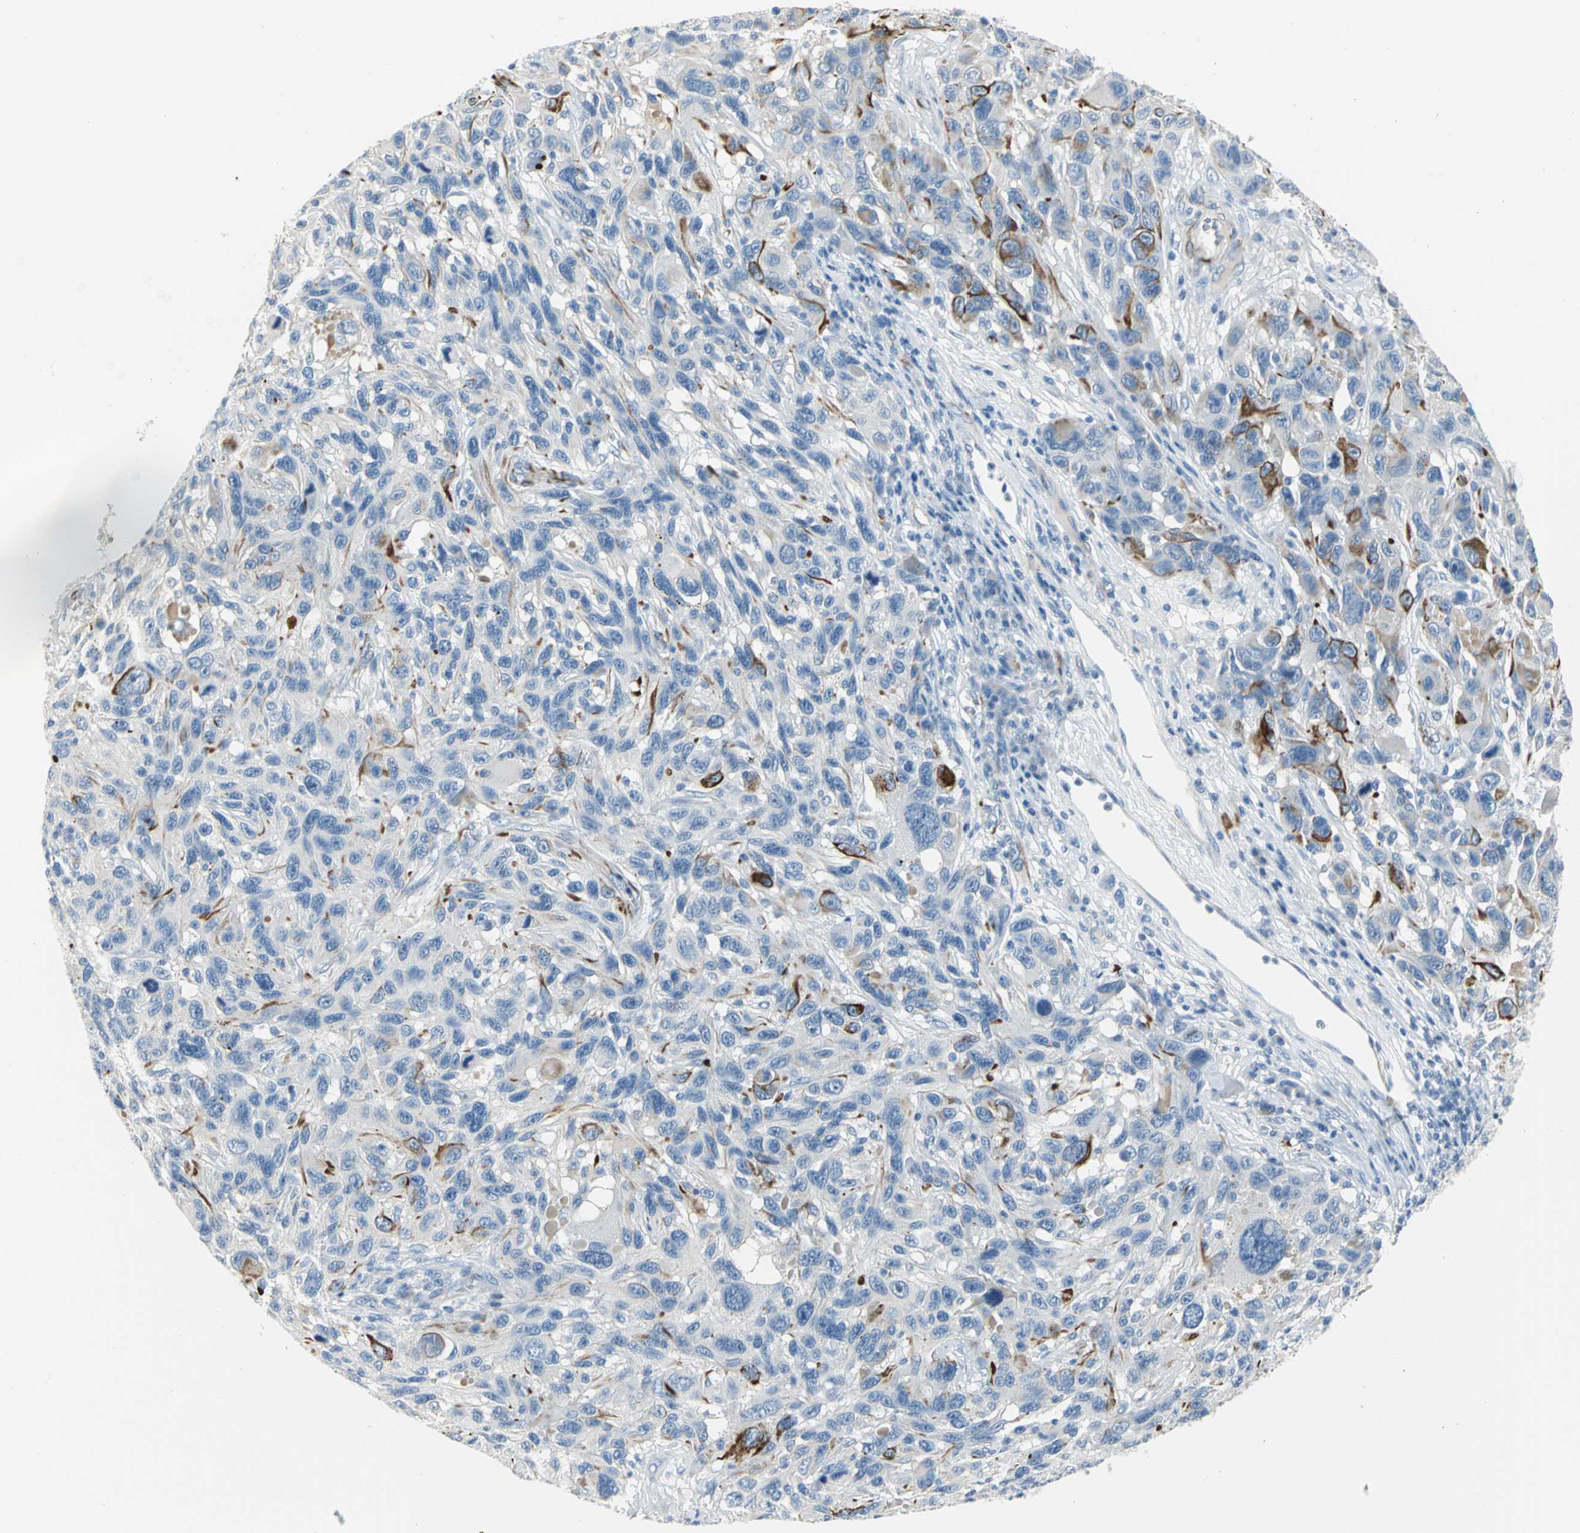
{"staining": {"intensity": "negative", "quantity": "none", "location": "none"}, "tissue": "melanoma", "cell_type": "Tumor cells", "image_type": "cancer", "snomed": [{"axis": "morphology", "description": "Malignant melanoma, NOS"}, {"axis": "topography", "description": "Skin"}], "caption": "Immunohistochemical staining of malignant melanoma exhibits no significant staining in tumor cells.", "gene": "ALOX15", "patient": {"sex": "male", "age": 53}}